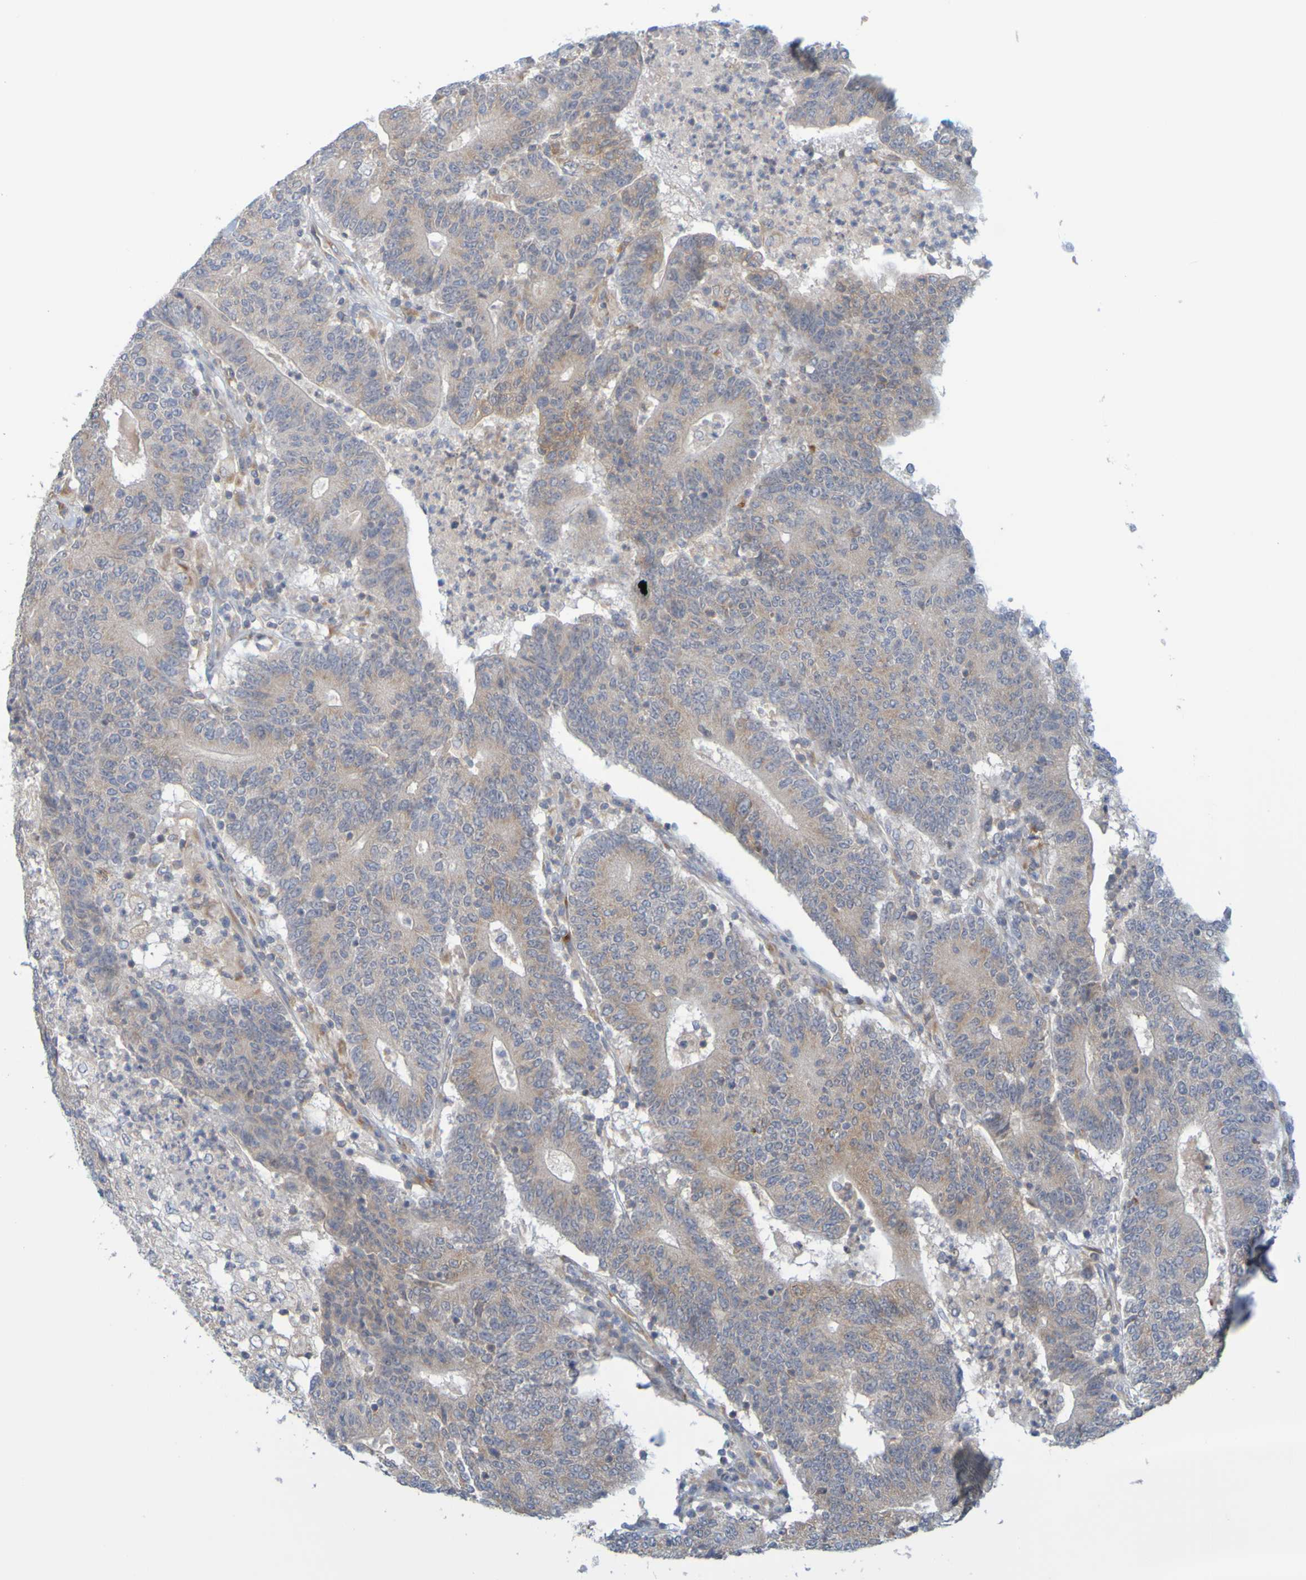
{"staining": {"intensity": "weak", "quantity": ">75%", "location": "cytoplasmic/membranous"}, "tissue": "colorectal cancer", "cell_type": "Tumor cells", "image_type": "cancer", "snomed": [{"axis": "morphology", "description": "Normal tissue, NOS"}, {"axis": "morphology", "description": "Adenocarcinoma, NOS"}, {"axis": "topography", "description": "Colon"}], "caption": "Immunohistochemistry (IHC) of adenocarcinoma (colorectal) shows low levels of weak cytoplasmic/membranous expression in about >75% of tumor cells.", "gene": "MOGS", "patient": {"sex": "female", "age": 75}}